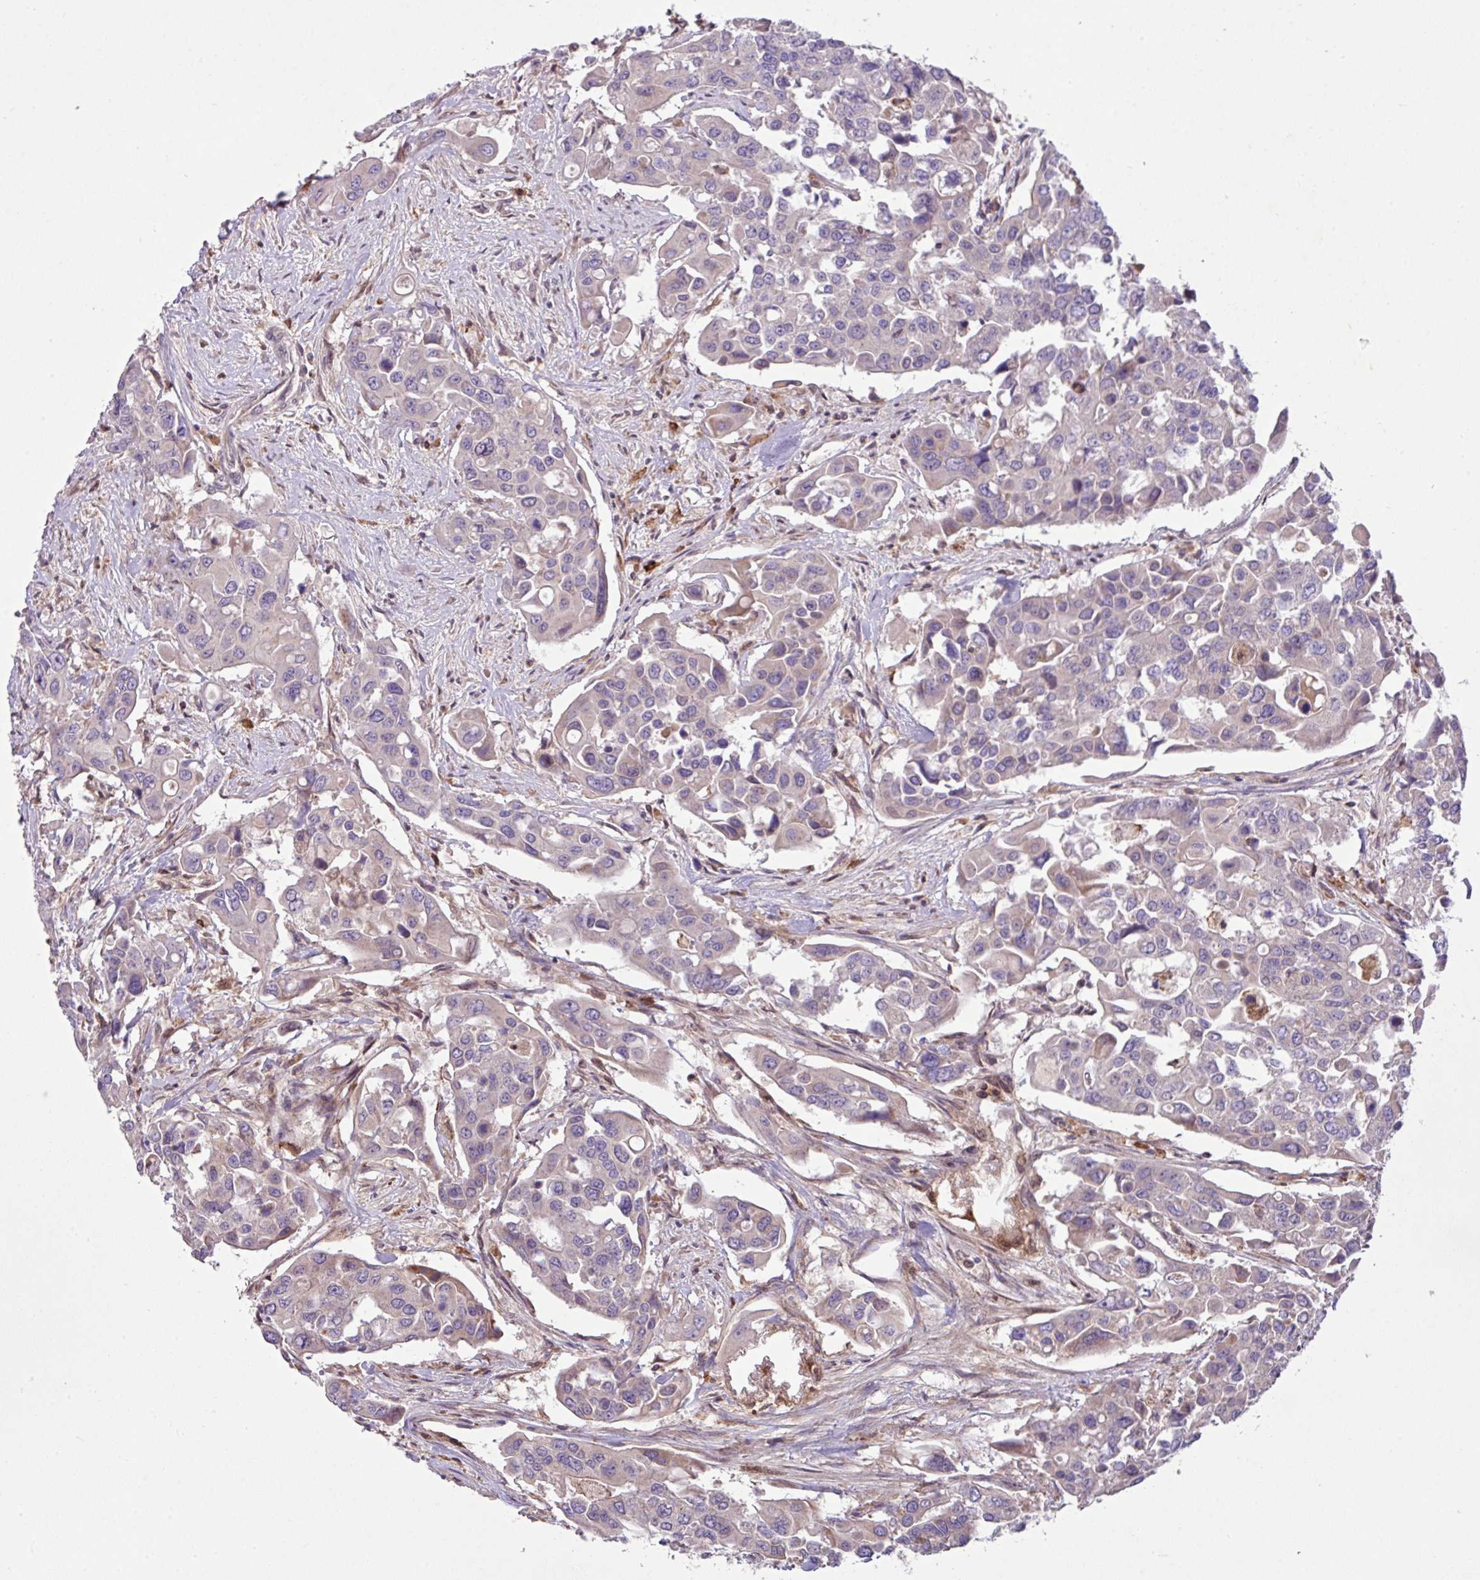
{"staining": {"intensity": "negative", "quantity": "none", "location": "none"}, "tissue": "colorectal cancer", "cell_type": "Tumor cells", "image_type": "cancer", "snomed": [{"axis": "morphology", "description": "Adenocarcinoma, NOS"}, {"axis": "topography", "description": "Colon"}], "caption": "Tumor cells are negative for protein expression in human colorectal adenocarcinoma.", "gene": "ARHGEF25", "patient": {"sex": "male", "age": 77}}